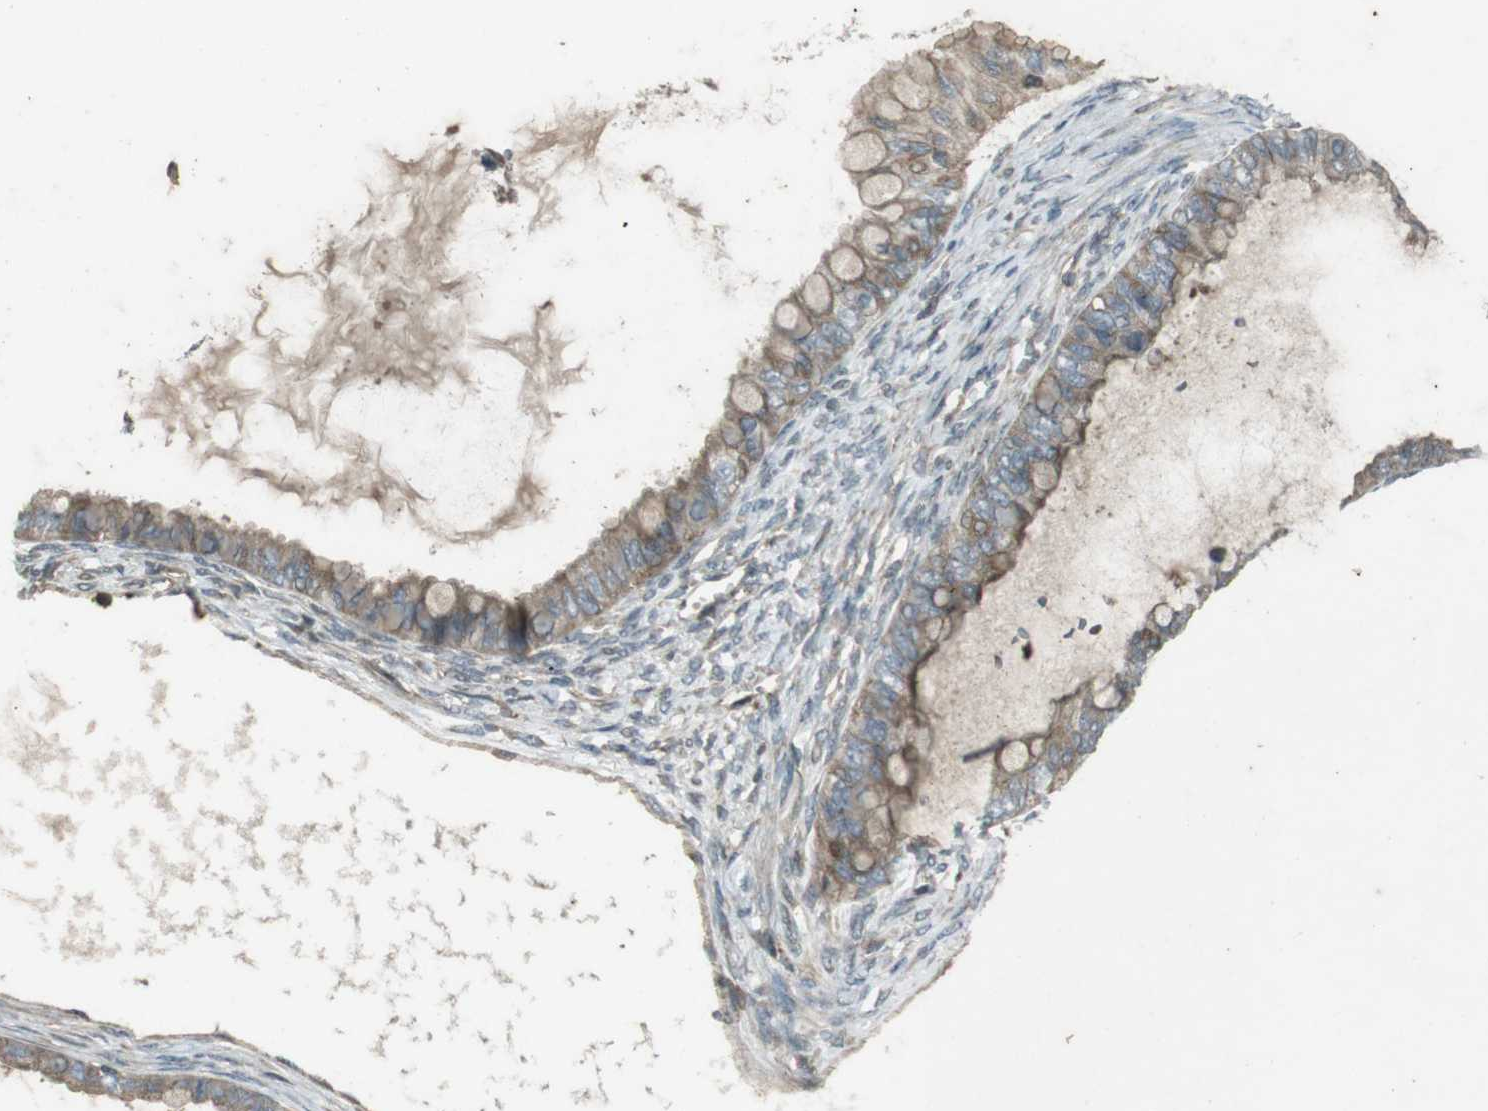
{"staining": {"intensity": "weak", "quantity": ">75%", "location": "cytoplasmic/membranous"}, "tissue": "ovarian cancer", "cell_type": "Tumor cells", "image_type": "cancer", "snomed": [{"axis": "morphology", "description": "Cystadenocarcinoma, mucinous, NOS"}, {"axis": "topography", "description": "Ovary"}], "caption": "Tumor cells exhibit low levels of weak cytoplasmic/membranous staining in approximately >75% of cells in ovarian mucinous cystadenocarcinoma.", "gene": "ZYX", "patient": {"sex": "female", "age": 80}}